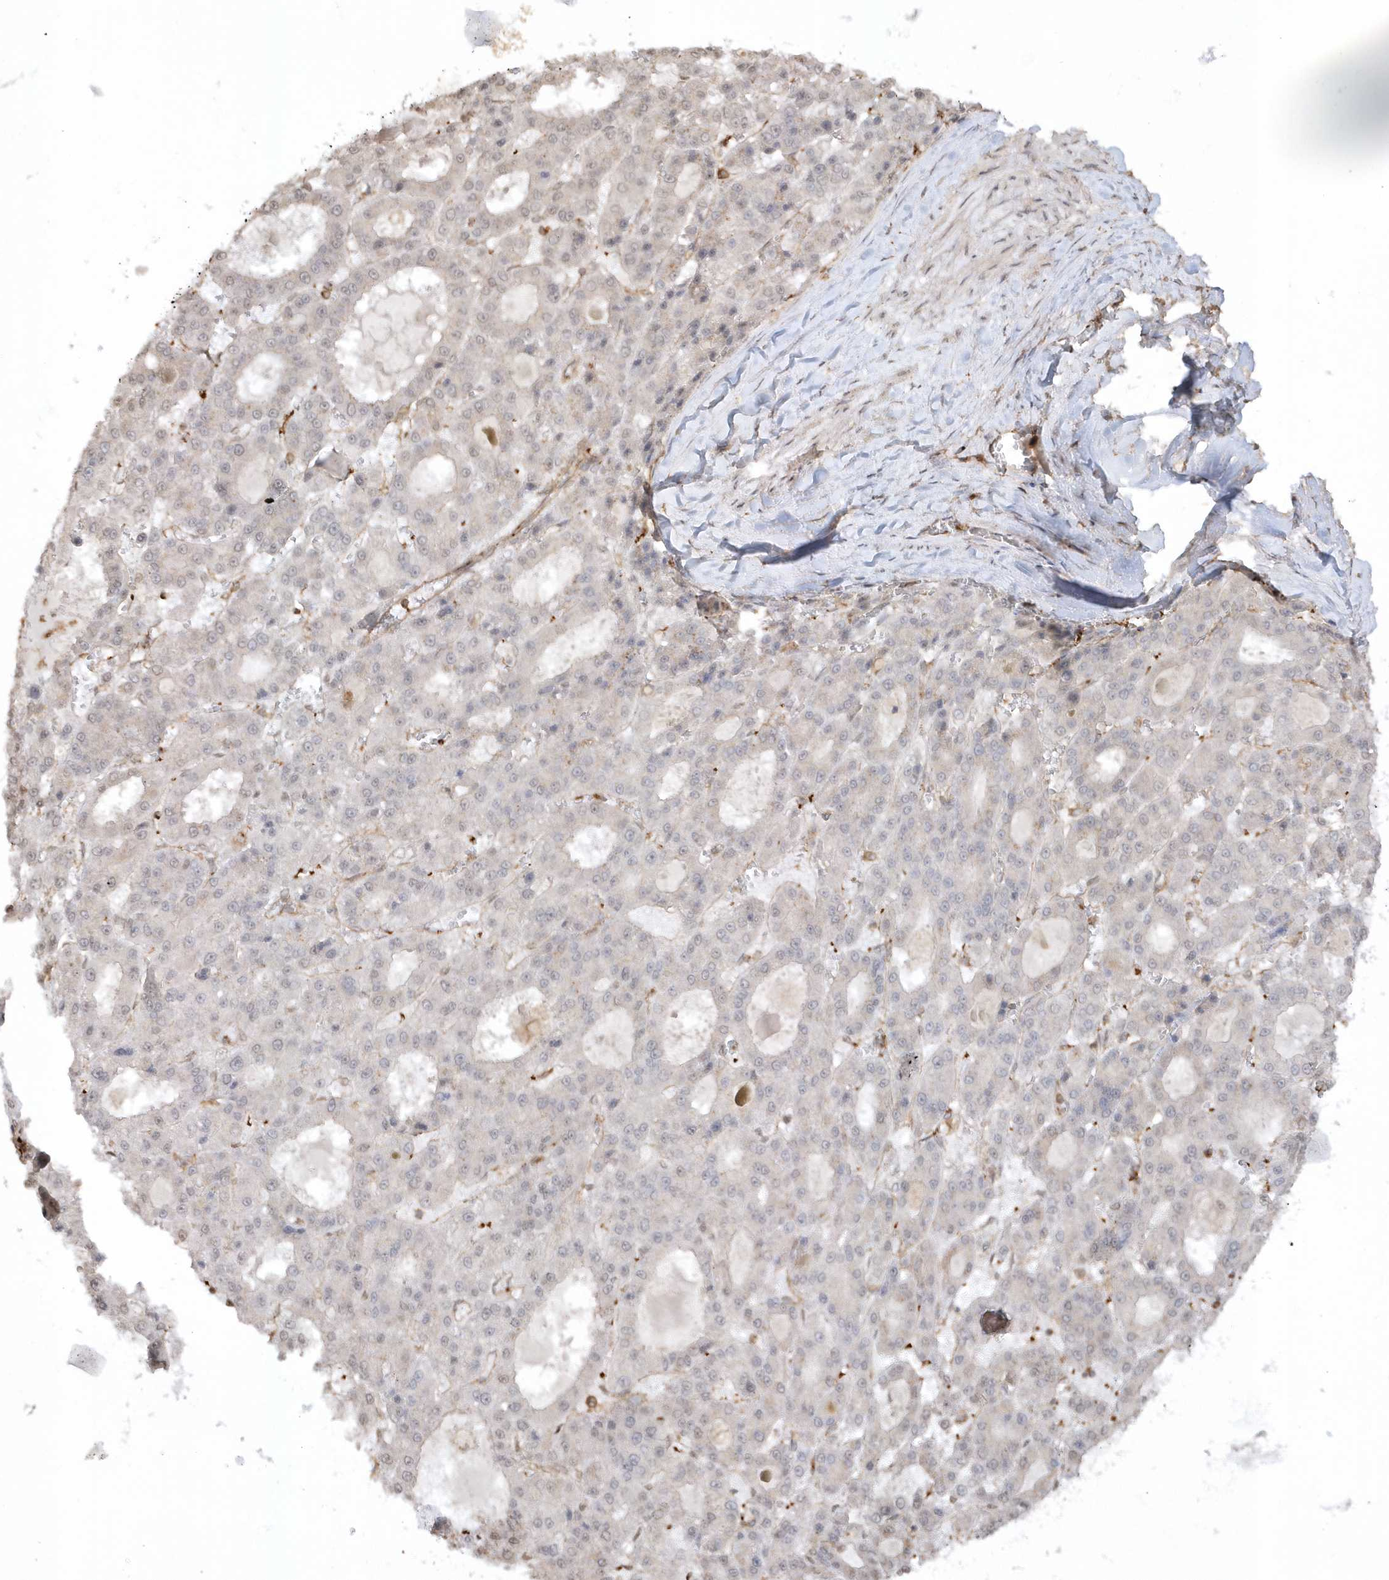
{"staining": {"intensity": "weak", "quantity": "<25%", "location": "nuclear"}, "tissue": "liver cancer", "cell_type": "Tumor cells", "image_type": "cancer", "snomed": [{"axis": "morphology", "description": "Carcinoma, Hepatocellular, NOS"}, {"axis": "topography", "description": "Liver"}], "caption": "The histopathology image demonstrates no significant expression in tumor cells of liver hepatocellular carcinoma.", "gene": "BSN", "patient": {"sex": "male", "age": 70}}